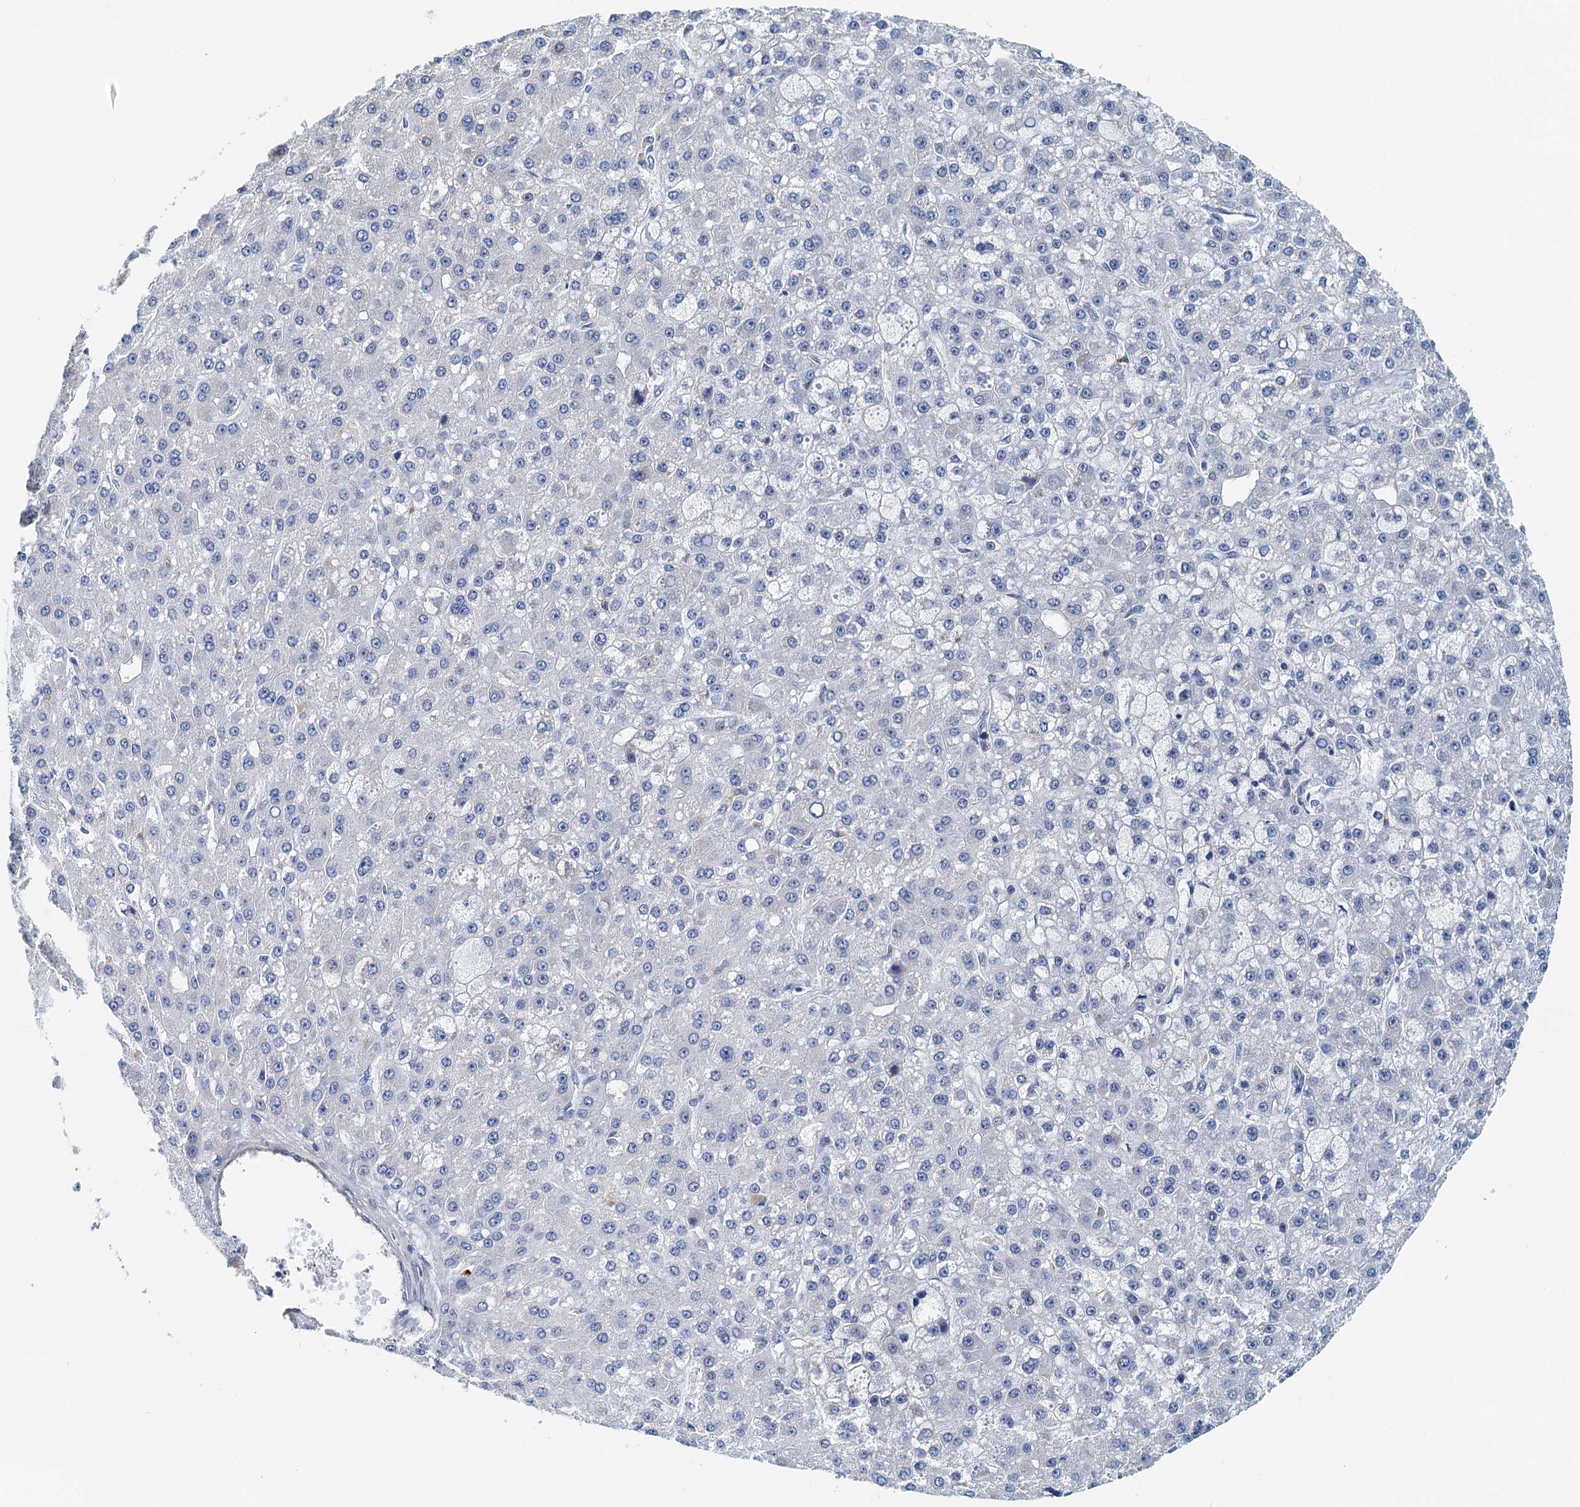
{"staining": {"intensity": "negative", "quantity": "none", "location": "none"}, "tissue": "liver cancer", "cell_type": "Tumor cells", "image_type": "cancer", "snomed": [{"axis": "morphology", "description": "Carcinoma, Hepatocellular, NOS"}, {"axis": "topography", "description": "Liver"}], "caption": "The photomicrograph reveals no significant positivity in tumor cells of liver cancer (hepatocellular carcinoma).", "gene": "DTD1", "patient": {"sex": "male", "age": 67}}